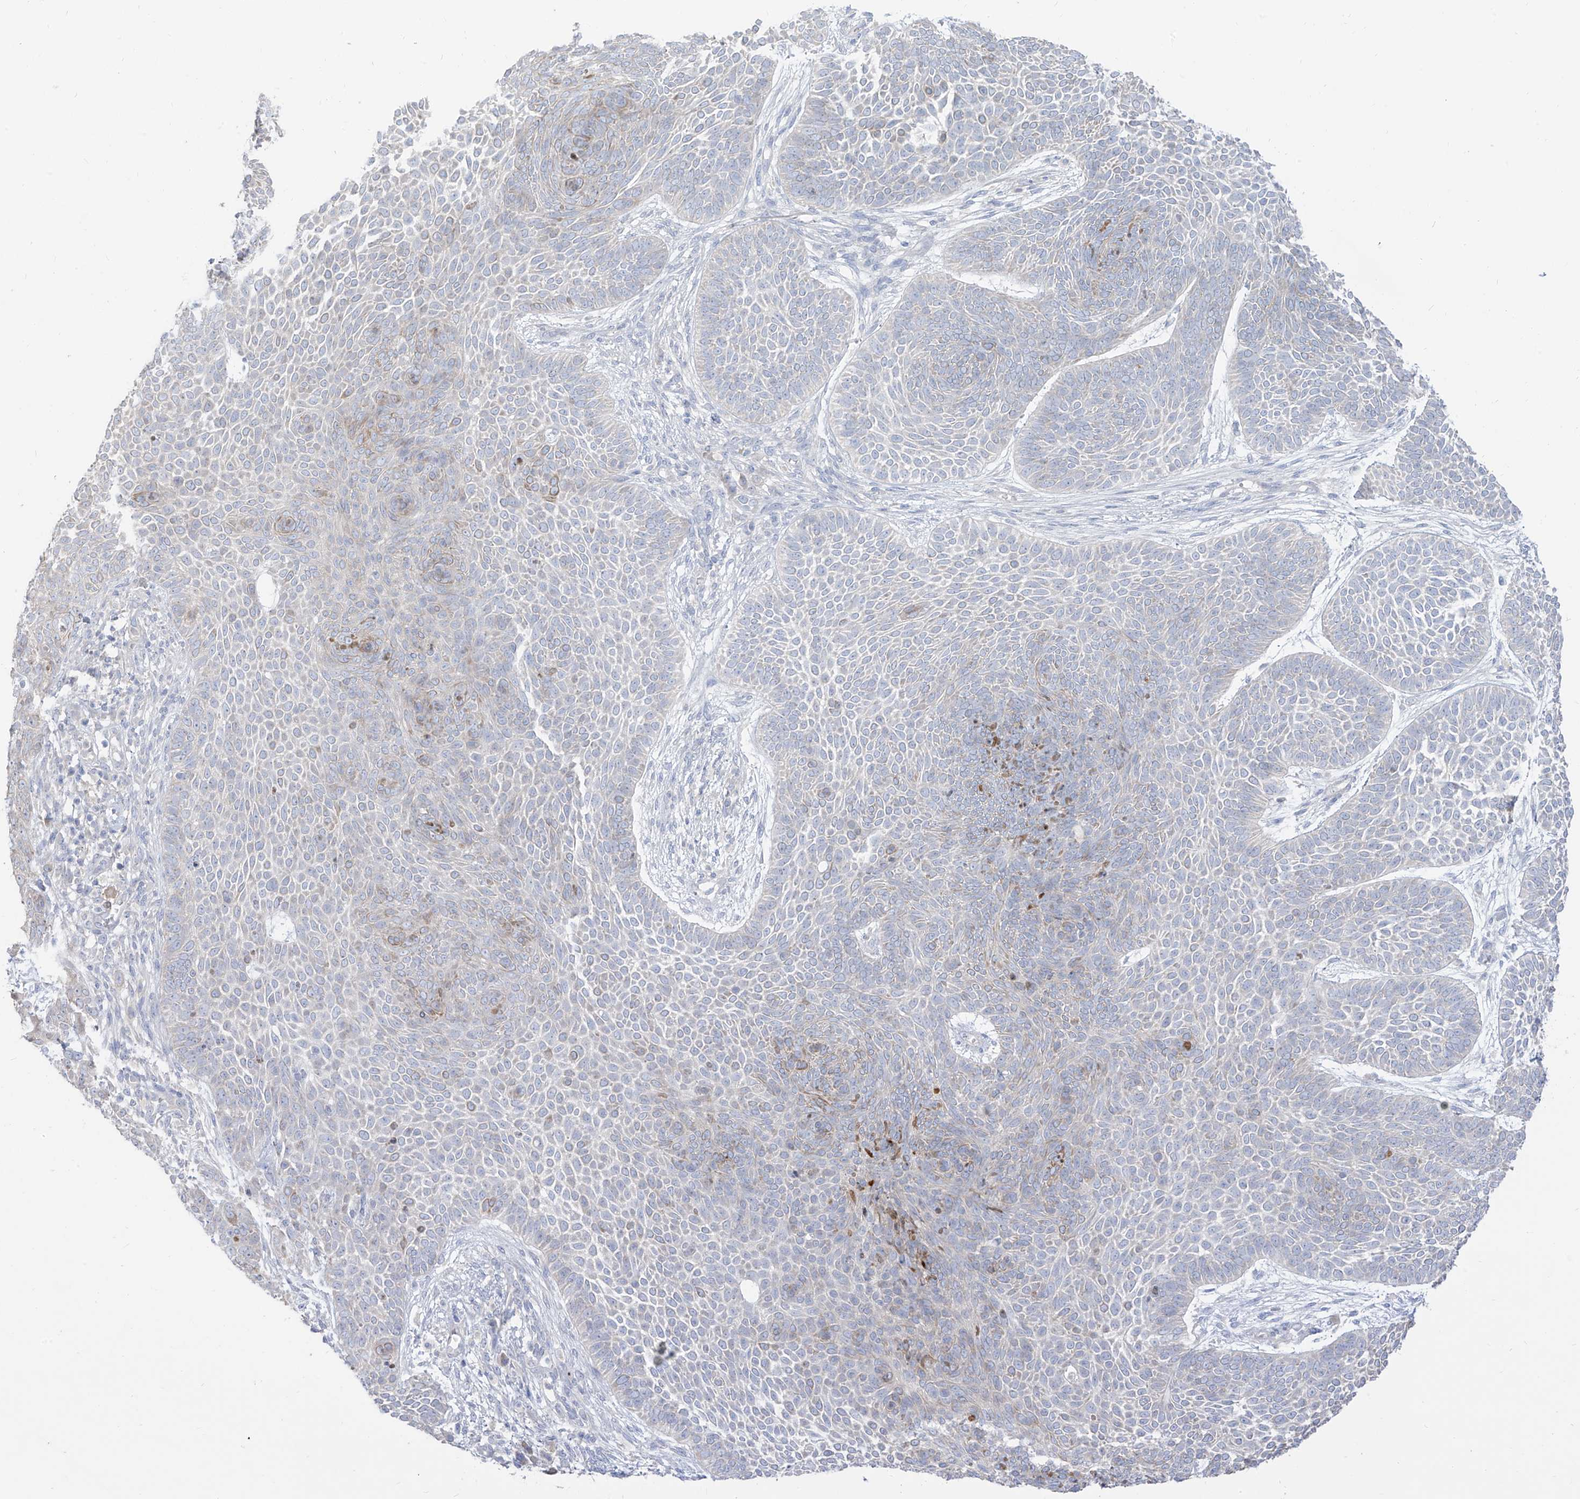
{"staining": {"intensity": "negative", "quantity": "none", "location": "none"}, "tissue": "skin cancer", "cell_type": "Tumor cells", "image_type": "cancer", "snomed": [{"axis": "morphology", "description": "Basal cell carcinoma"}, {"axis": "topography", "description": "Skin"}], "caption": "DAB immunohistochemical staining of skin cancer reveals no significant expression in tumor cells.", "gene": "ARHGEF40", "patient": {"sex": "male", "age": 85}}